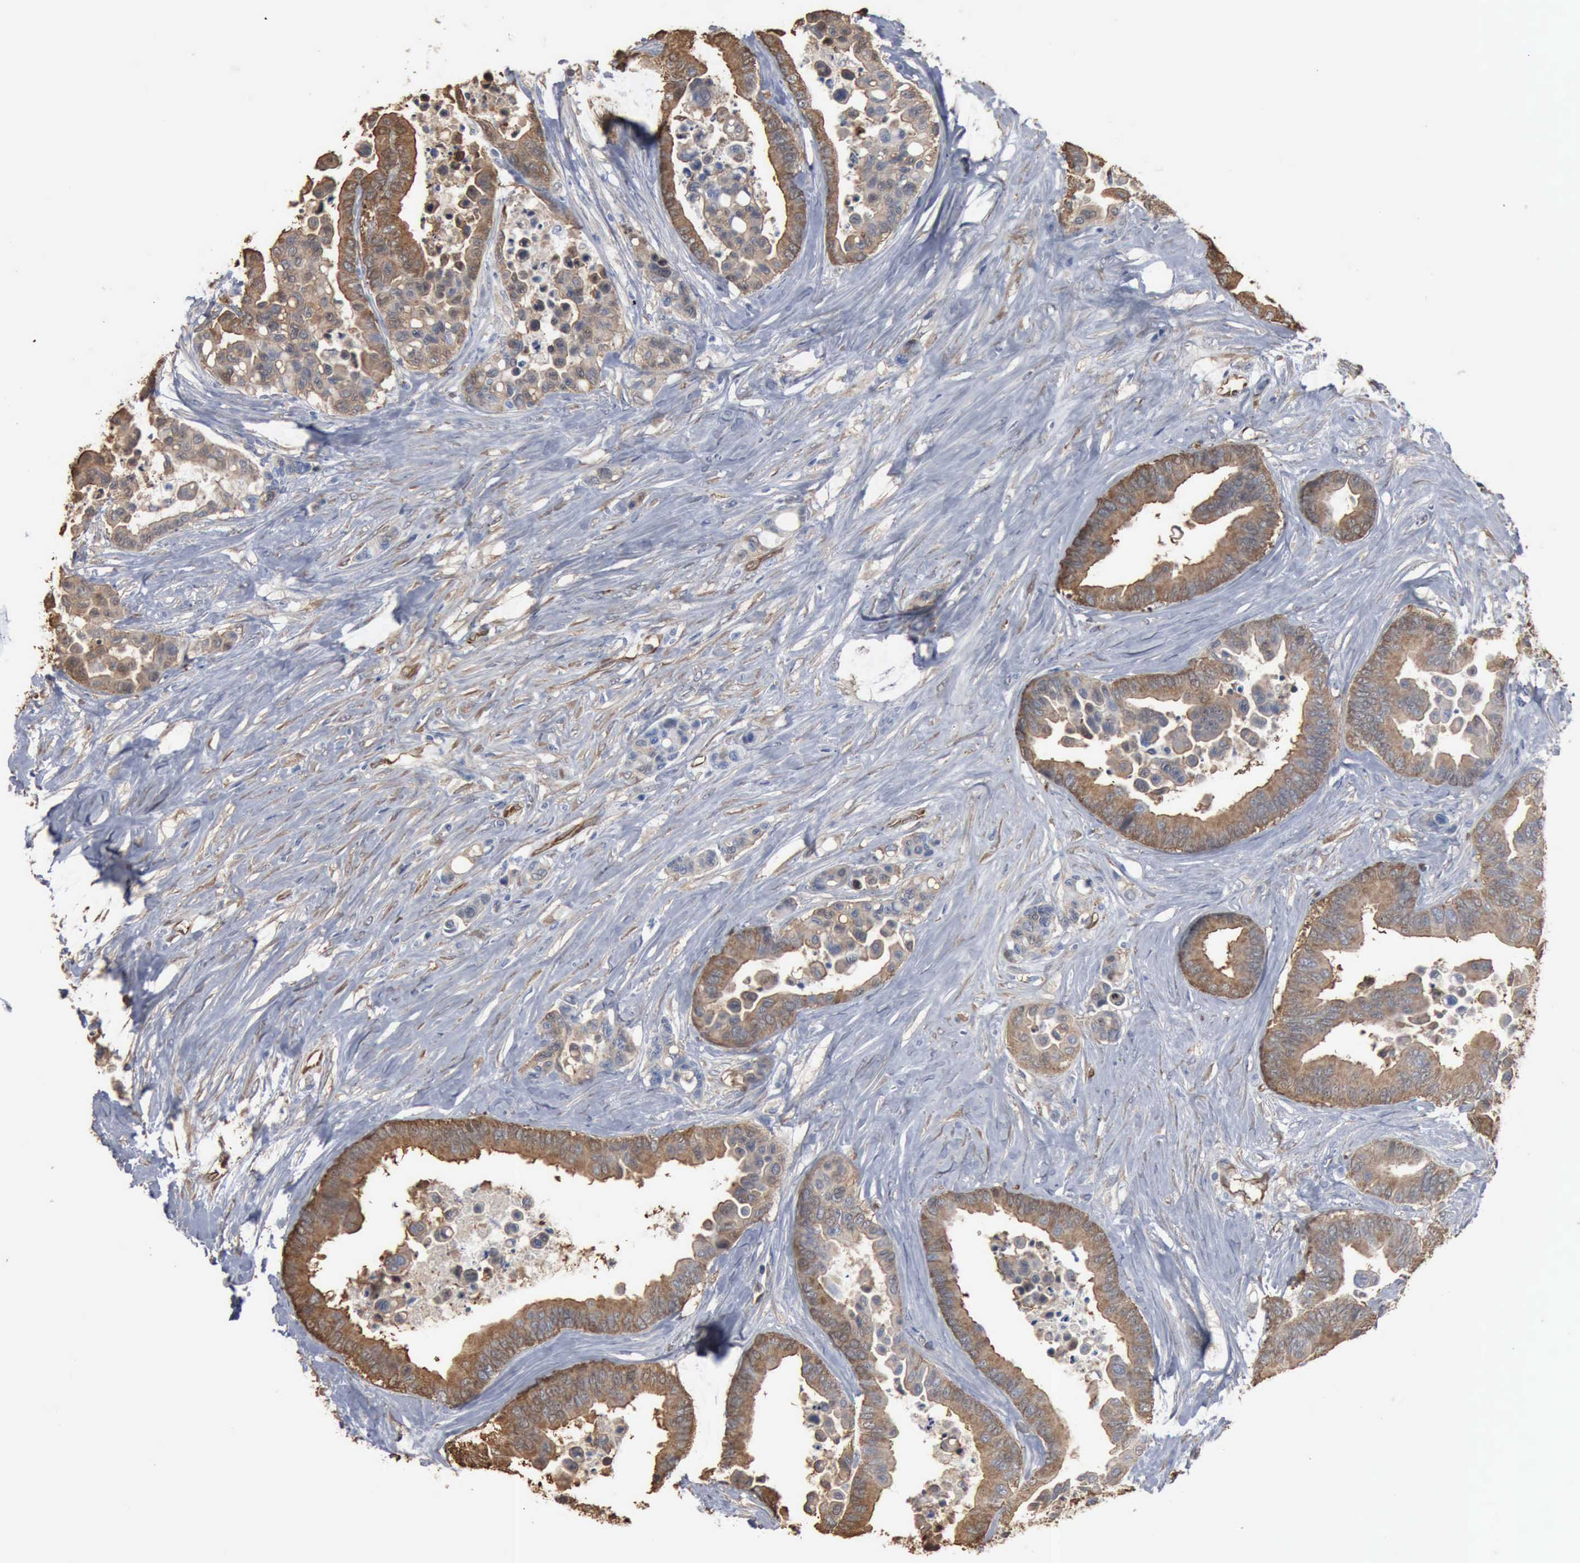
{"staining": {"intensity": "moderate", "quantity": "25%-75%", "location": "cytoplasmic/membranous"}, "tissue": "colorectal cancer", "cell_type": "Tumor cells", "image_type": "cancer", "snomed": [{"axis": "morphology", "description": "Adenocarcinoma, NOS"}, {"axis": "topography", "description": "Colon"}], "caption": "Moderate cytoplasmic/membranous expression for a protein is seen in about 25%-75% of tumor cells of colorectal cancer (adenocarcinoma) using immunohistochemistry (IHC).", "gene": "FSCN1", "patient": {"sex": "male", "age": 82}}